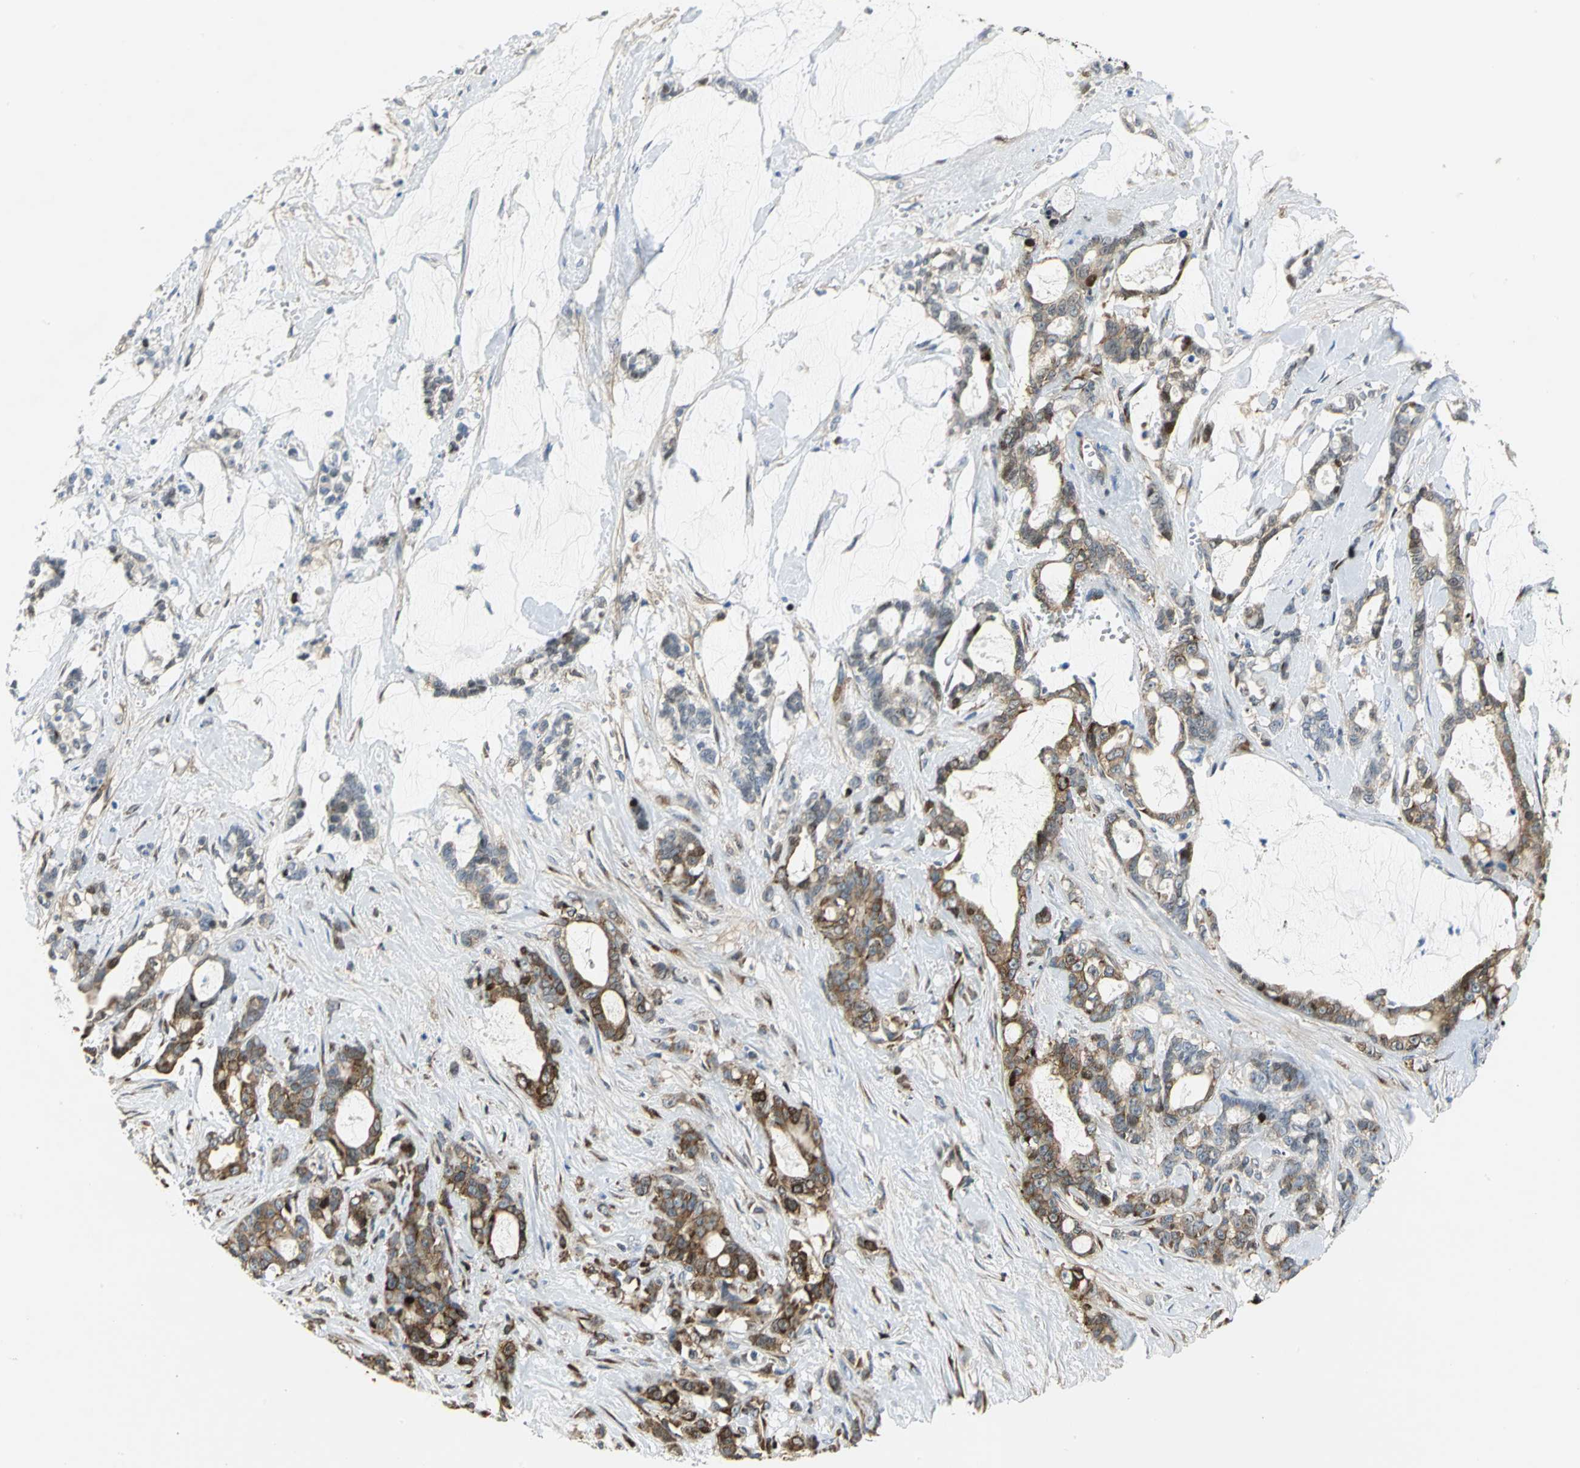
{"staining": {"intensity": "moderate", "quantity": ">75%", "location": "cytoplasmic/membranous"}, "tissue": "pancreatic cancer", "cell_type": "Tumor cells", "image_type": "cancer", "snomed": [{"axis": "morphology", "description": "Adenocarcinoma, NOS"}, {"axis": "topography", "description": "Pancreas"}], "caption": "High-magnification brightfield microscopy of pancreatic cancer (adenocarcinoma) stained with DAB (3,3'-diaminobenzidine) (brown) and counterstained with hematoxylin (blue). tumor cells exhibit moderate cytoplasmic/membranous staining is identified in approximately>75% of cells.", "gene": "YBX1", "patient": {"sex": "female", "age": 73}}